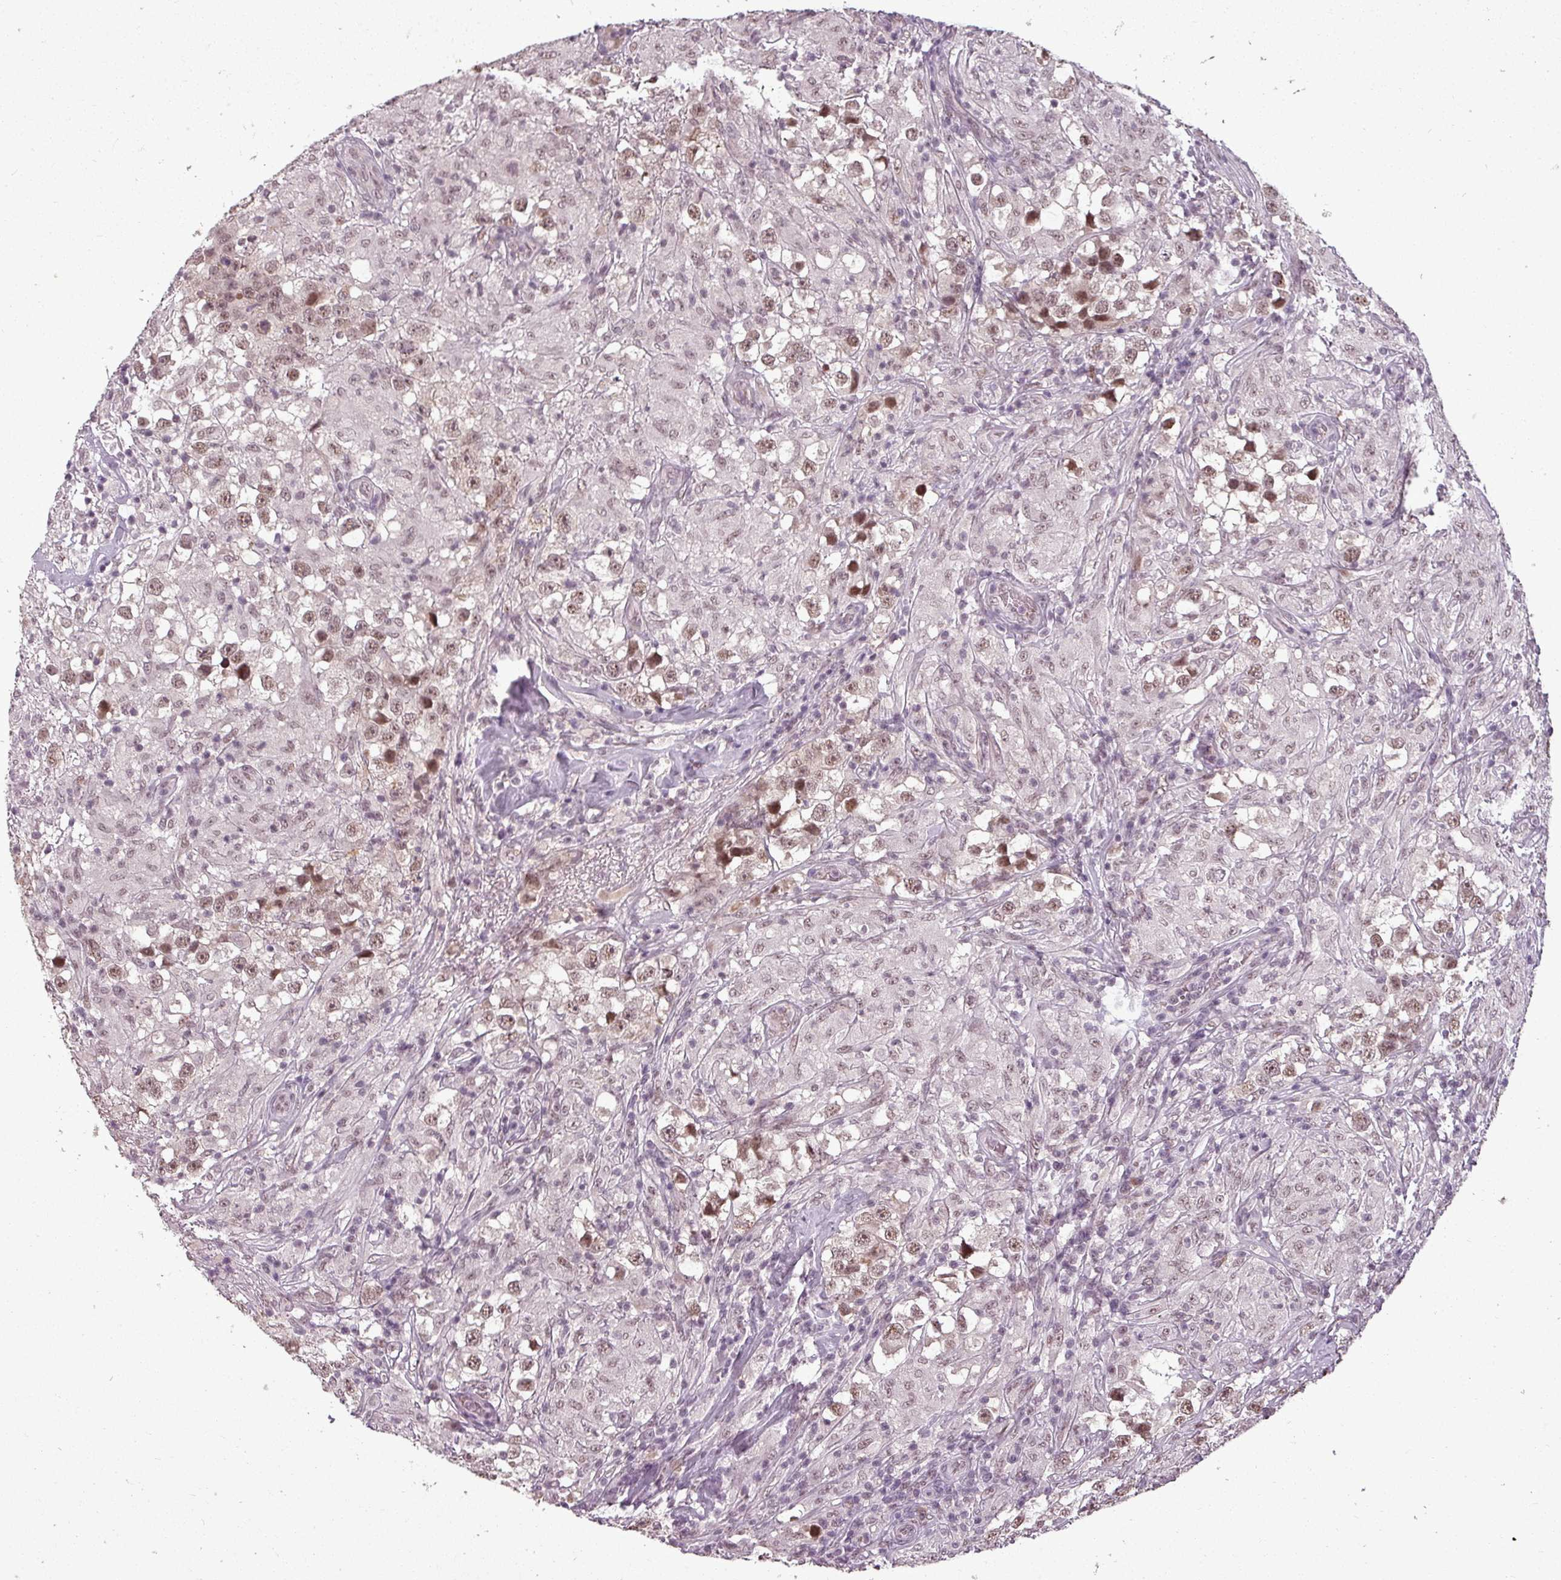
{"staining": {"intensity": "moderate", "quantity": ">75%", "location": "nuclear"}, "tissue": "testis cancer", "cell_type": "Tumor cells", "image_type": "cancer", "snomed": [{"axis": "morphology", "description": "Seminoma, NOS"}, {"axis": "topography", "description": "Testis"}], "caption": "Moderate nuclear positivity for a protein is present in about >75% of tumor cells of testis cancer (seminoma) using immunohistochemistry.", "gene": "BCAS3", "patient": {"sex": "male", "age": 46}}